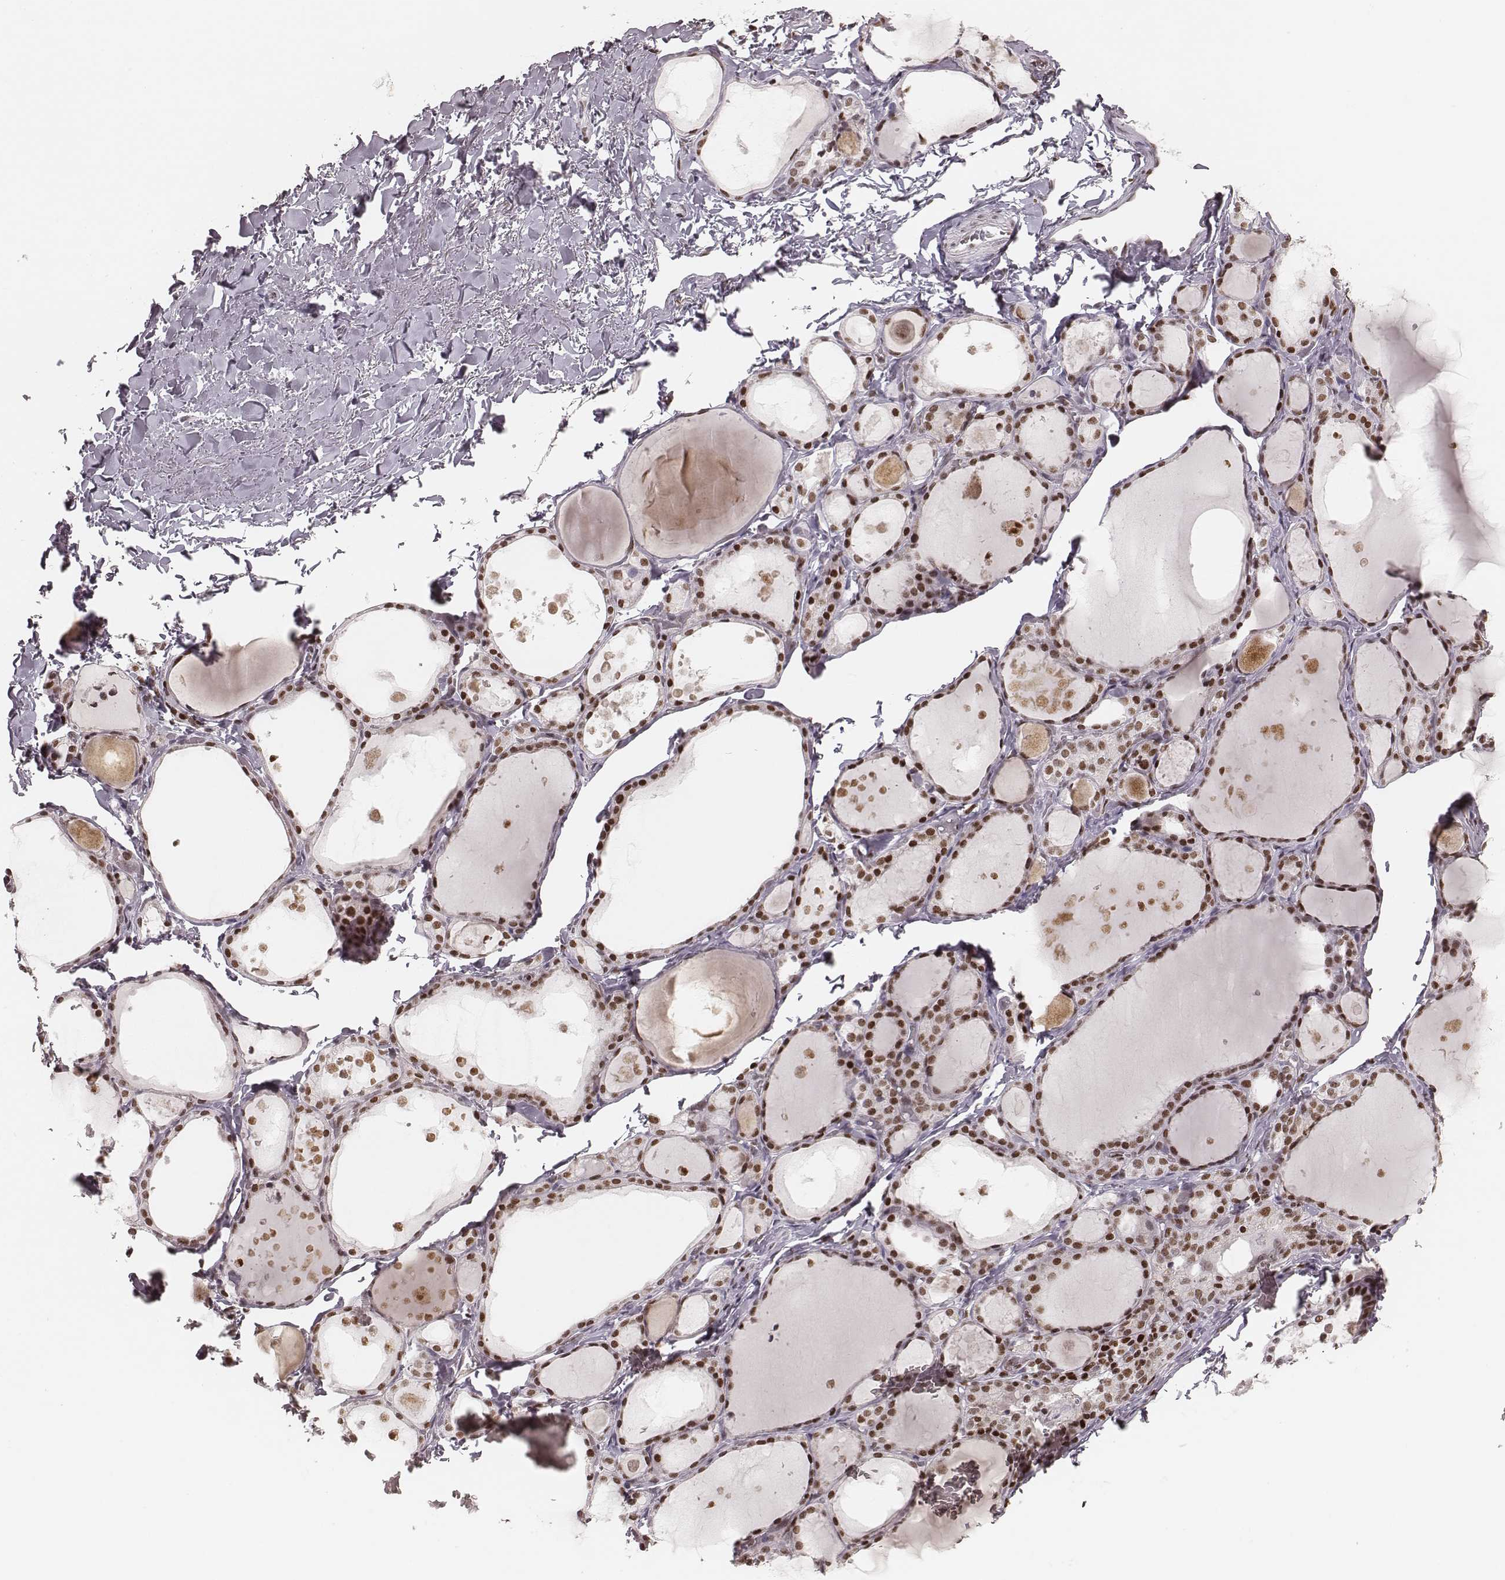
{"staining": {"intensity": "strong", "quantity": ">75%", "location": "nuclear"}, "tissue": "thyroid gland", "cell_type": "Glandular cells", "image_type": "normal", "snomed": [{"axis": "morphology", "description": "Normal tissue, NOS"}, {"axis": "topography", "description": "Thyroid gland"}], "caption": "Immunohistochemical staining of benign human thyroid gland exhibits >75% levels of strong nuclear protein staining in approximately >75% of glandular cells.", "gene": "PARP1", "patient": {"sex": "male", "age": 68}}